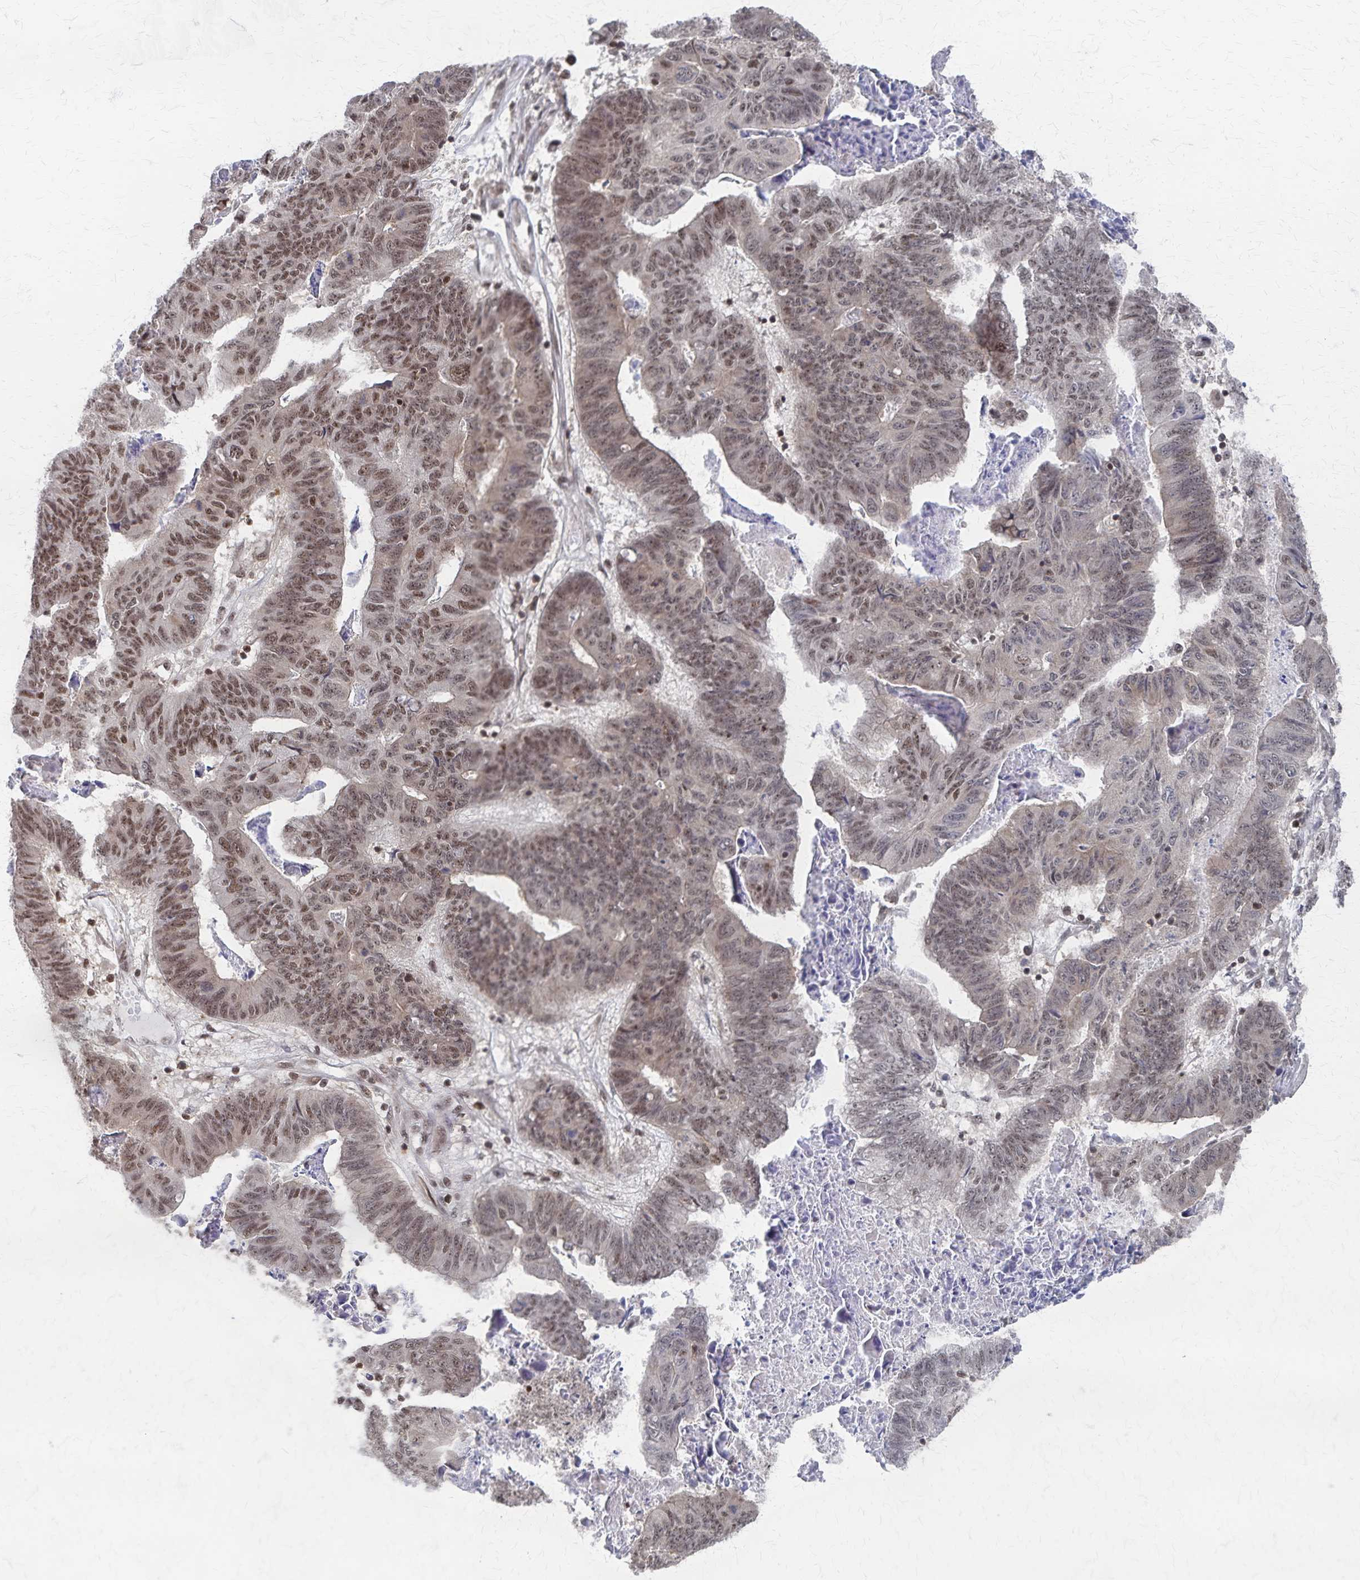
{"staining": {"intensity": "moderate", "quantity": "25%-75%", "location": "nuclear"}, "tissue": "stomach cancer", "cell_type": "Tumor cells", "image_type": "cancer", "snomed": [{"axis": "morphology", "description": "Adenocarcinoma, NOS"}, {"axis": "topography", "description": "Stomach, lower"}], "caption": "A photomicrograph of human stomach cancer (adenocarcinoma) stained for a protein shows moderate nuclear brown staining in tumor cells.", "gene": "GTF2B", "patient": {"sex": "male", "age": 77}}